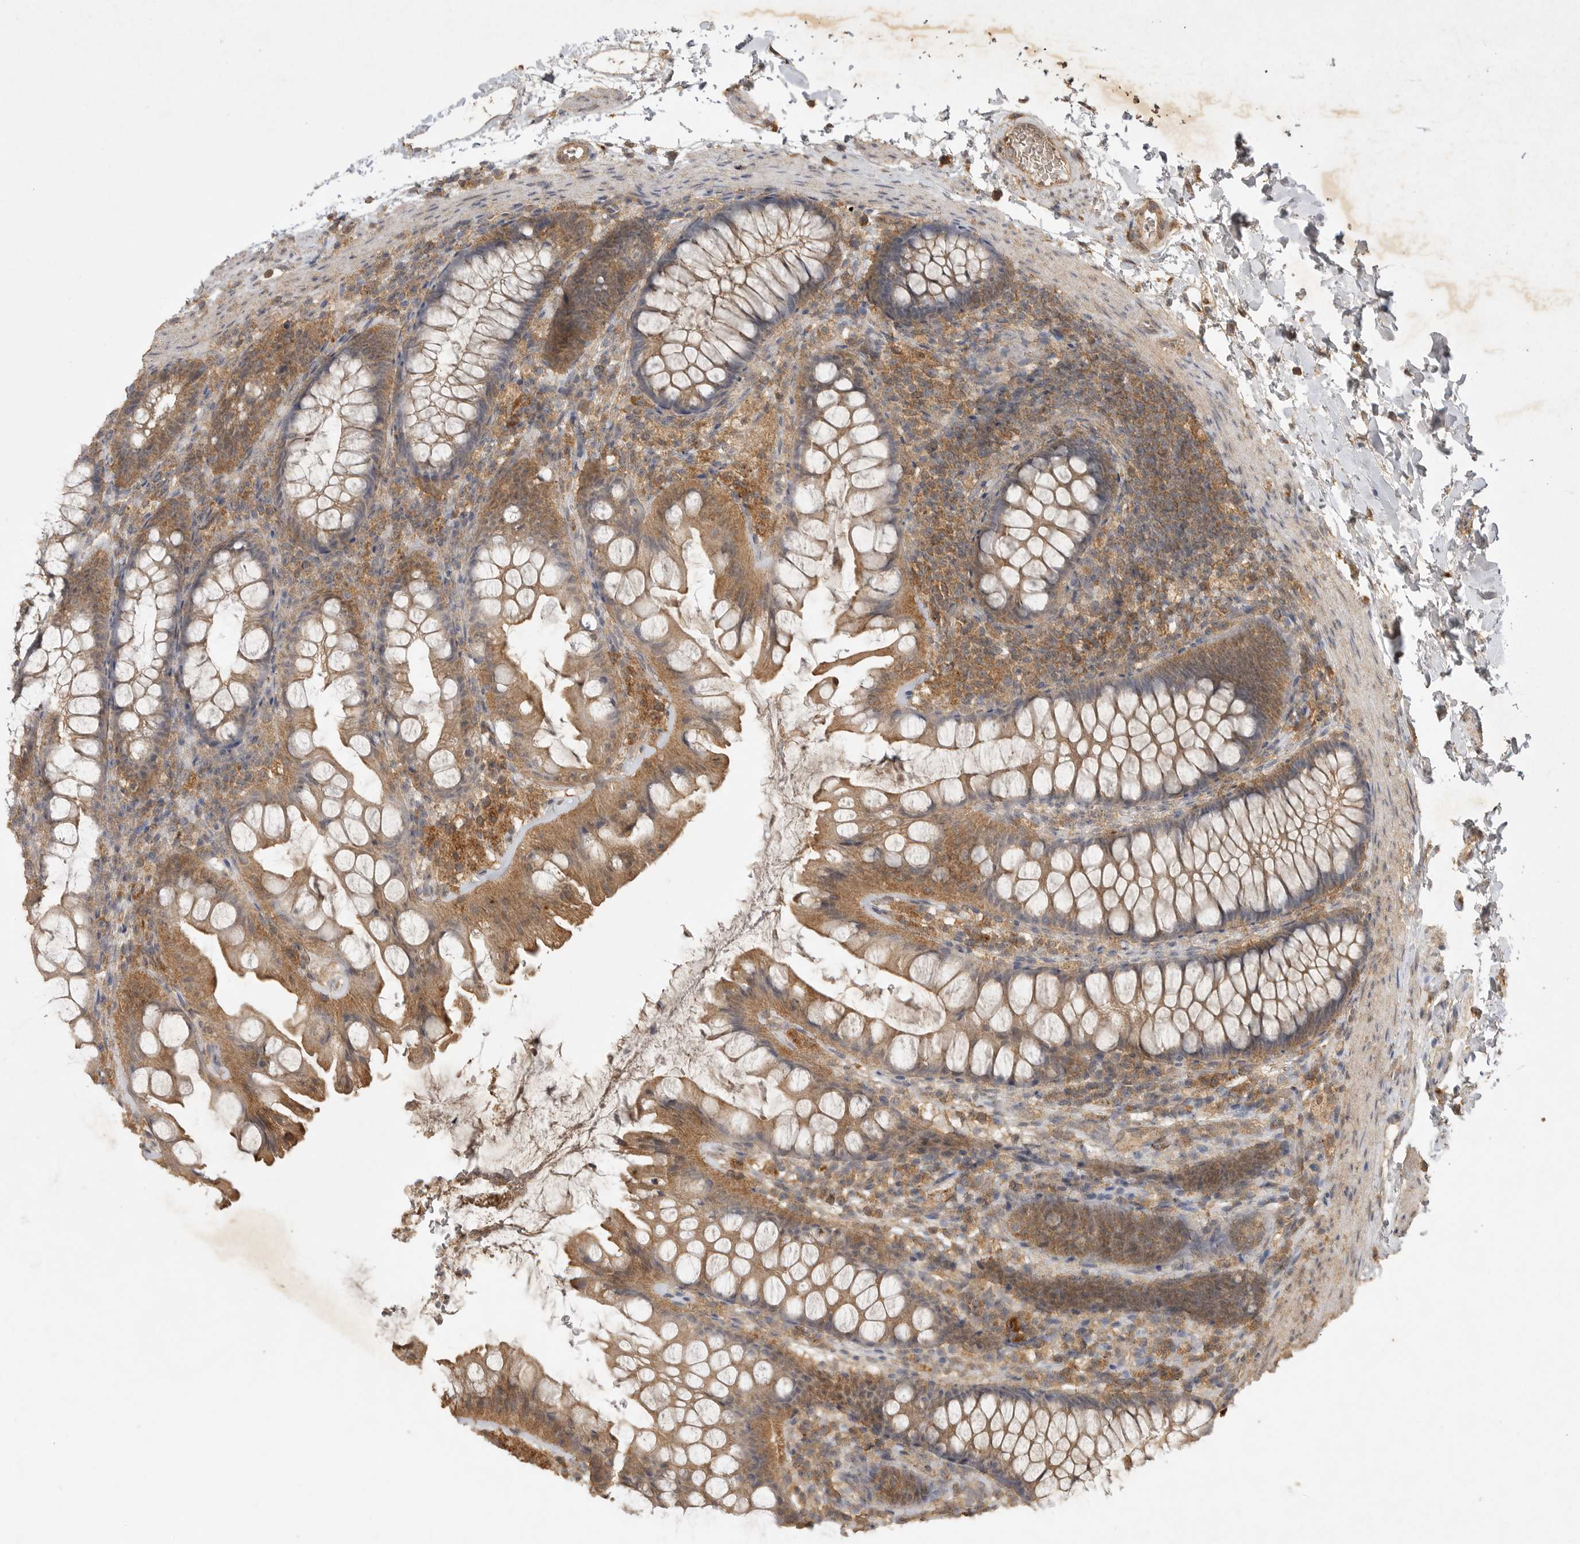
{"staining": {"intensity": "moderate", "quantity": ">75%", "location": "cytoplasmic/membranous"}, "tissue": "colon", "cell_type": "Endothelial cells", "image_type": "normal", "snomed": [{"axis": "morphology", "description": "Normal tissue, NOS"}, {"axis": "topography", "description": "Colon"}], "caption": "IHC micrograph of benign human colon stained for a protein (brown), which demonstrates medium levels of moderate cytoplasmic/membranous staining in approximately >75% of endothelial cells.", "gene": "ICOSLG", "patient": {"sex": "female", "age": 62}}